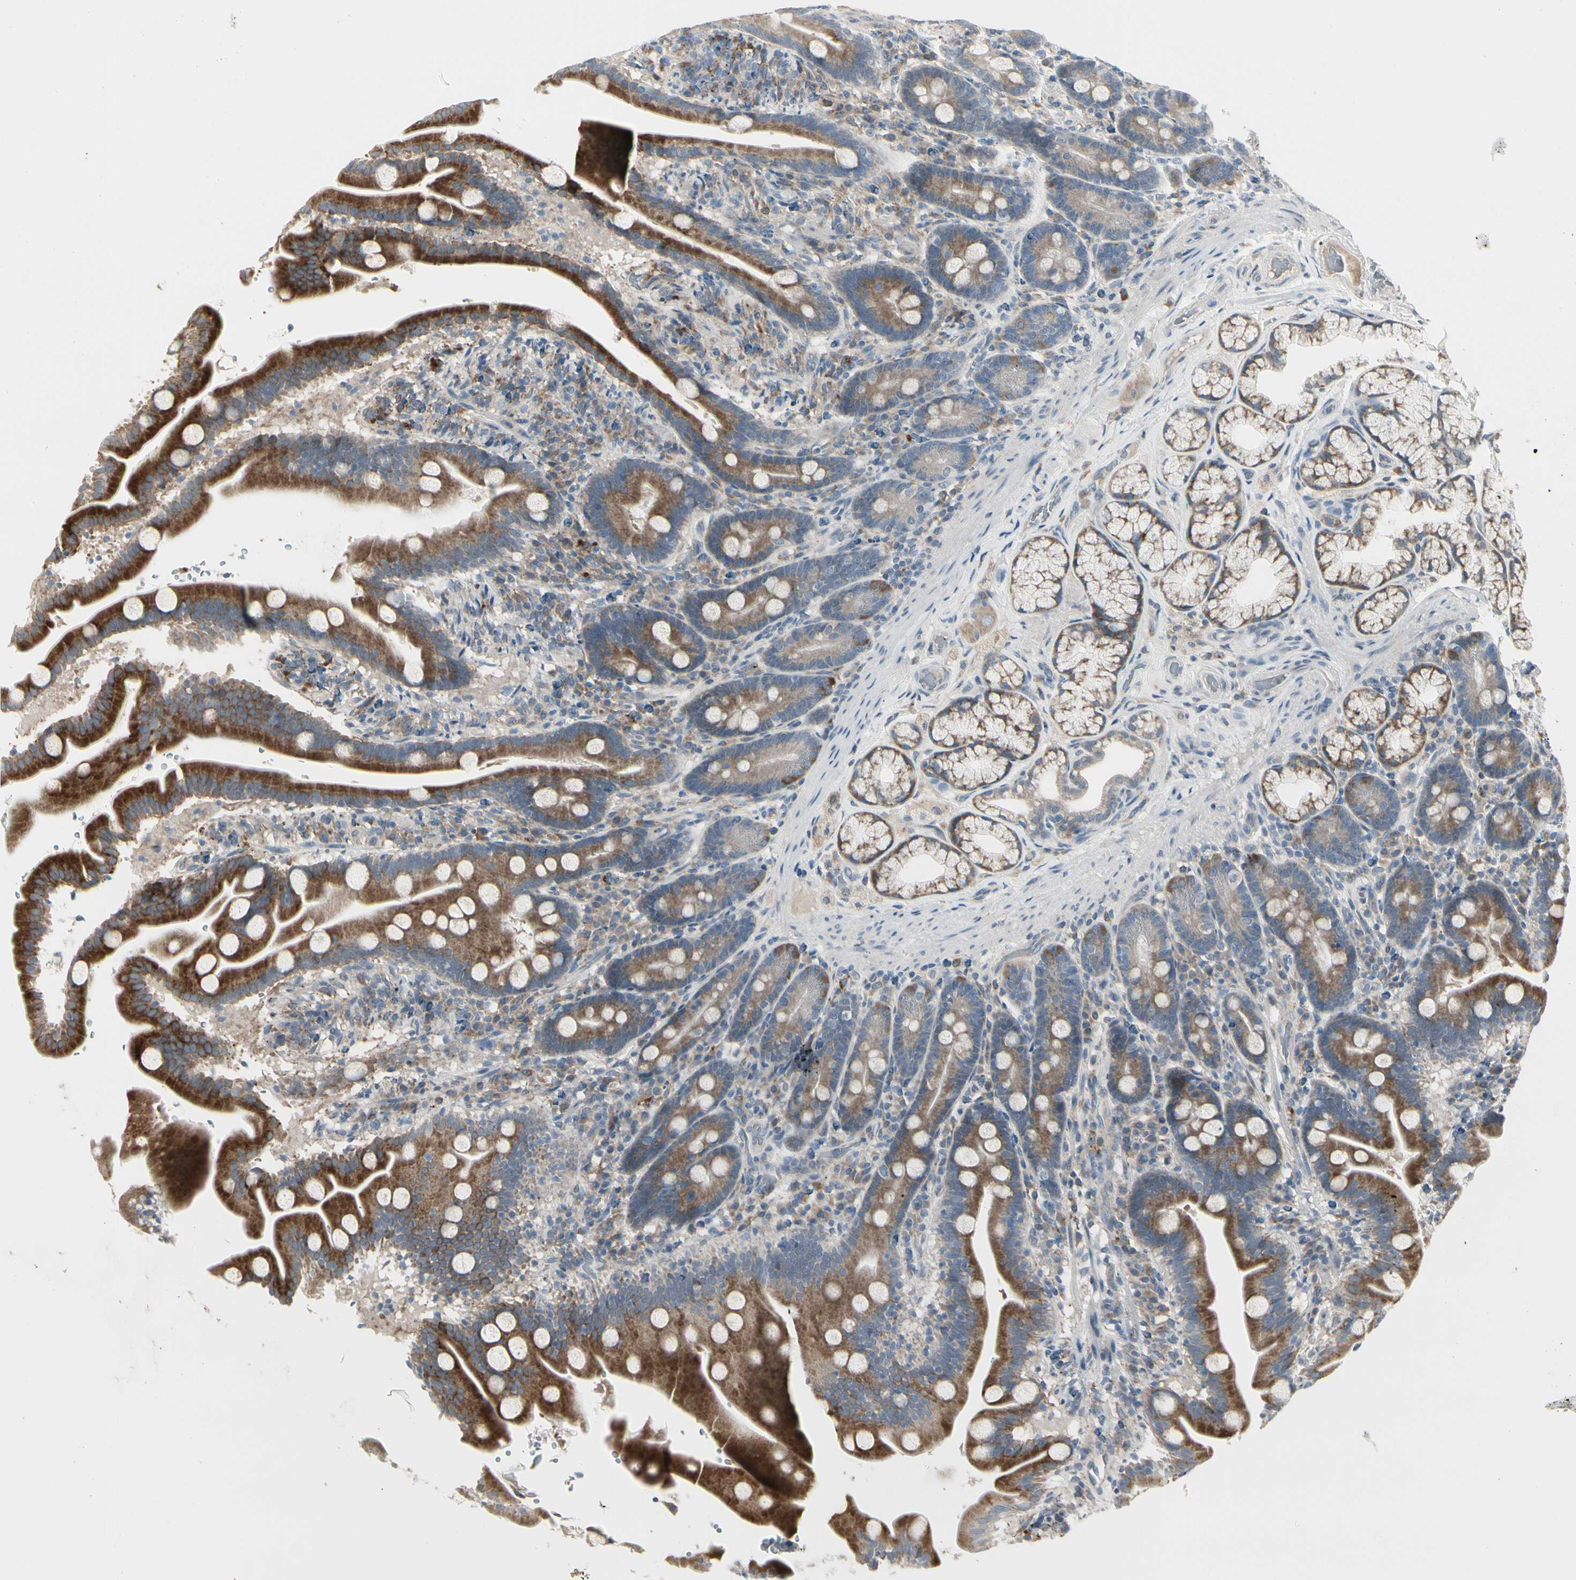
{"staining": {"intensity": "strong", "quantity": ">75%", "location": "cytoplasmic/membranous"}, "tissue": "duodenum", "cell_type": "Glandular cells", "image_type": "normal", "snomed": [{"axis": "morphology", "description": "Normal tissue, NOS"}, {"axis": "topography", "description": "Duodenum"}], "caption": "About >75% of glandular cells in normal duodenum exhibit strong cytoplasmic/membranous protein expression as visualized by brown immunohistochemical staining.", "gene": "GRN", "patient": {"sex": "male", "age": 54}}